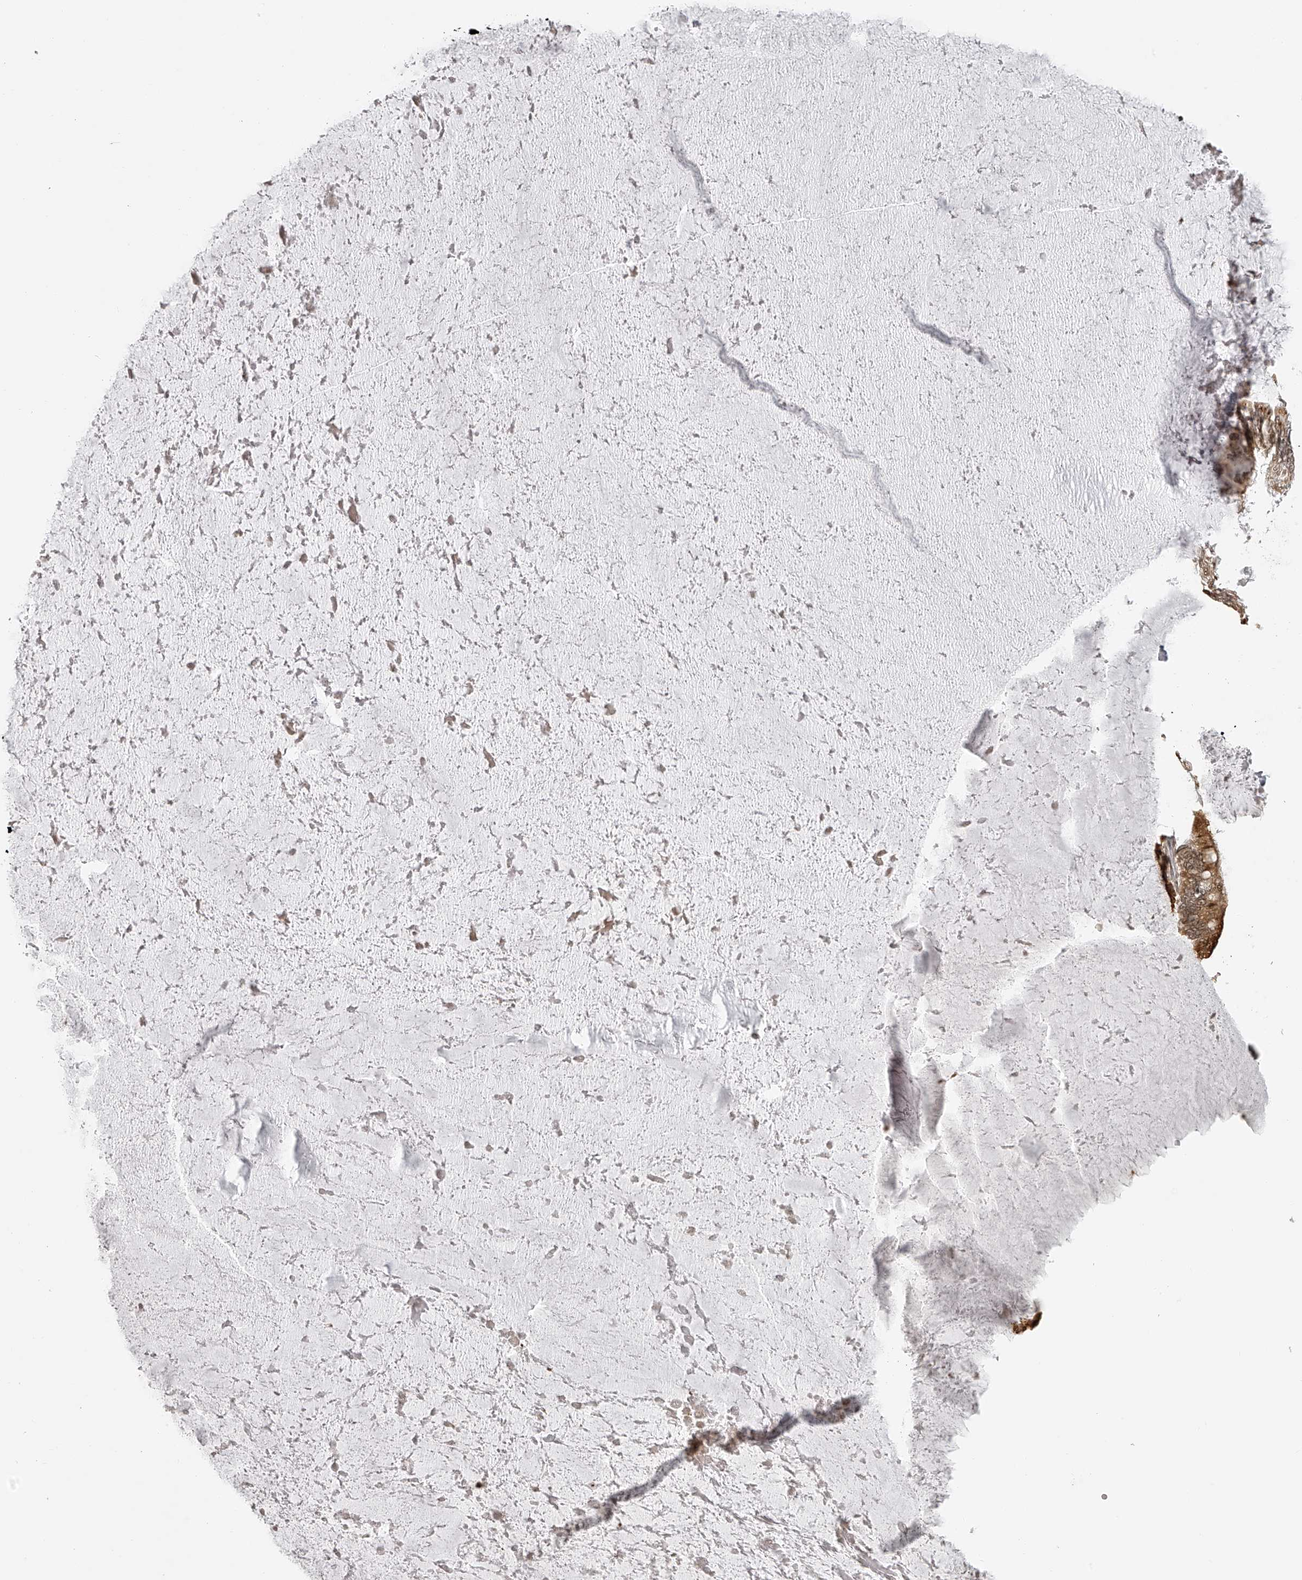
{"staining": {"intensity": "moderate", "quantity": ">75%", "location": "cytoplasmic/membranous"}, "tissue": "ovarian cancer", "cell_type": "Tumor cells", "image_type": "cancer", "snomed": [{"axis": "morphology", "description": "Cystadenocarcinoma, mucinous, NOS"}, {"axis": "topography", "description": "Ovary"}], "caption": "Mucinous cystadenocarcinoma (ovarian) tissue exhibits moderate cytoplasmic/membranous staining in about >75% of tumor cells", "gene": "ODF2L", "patient": {"sex": "female", "age": 61}}